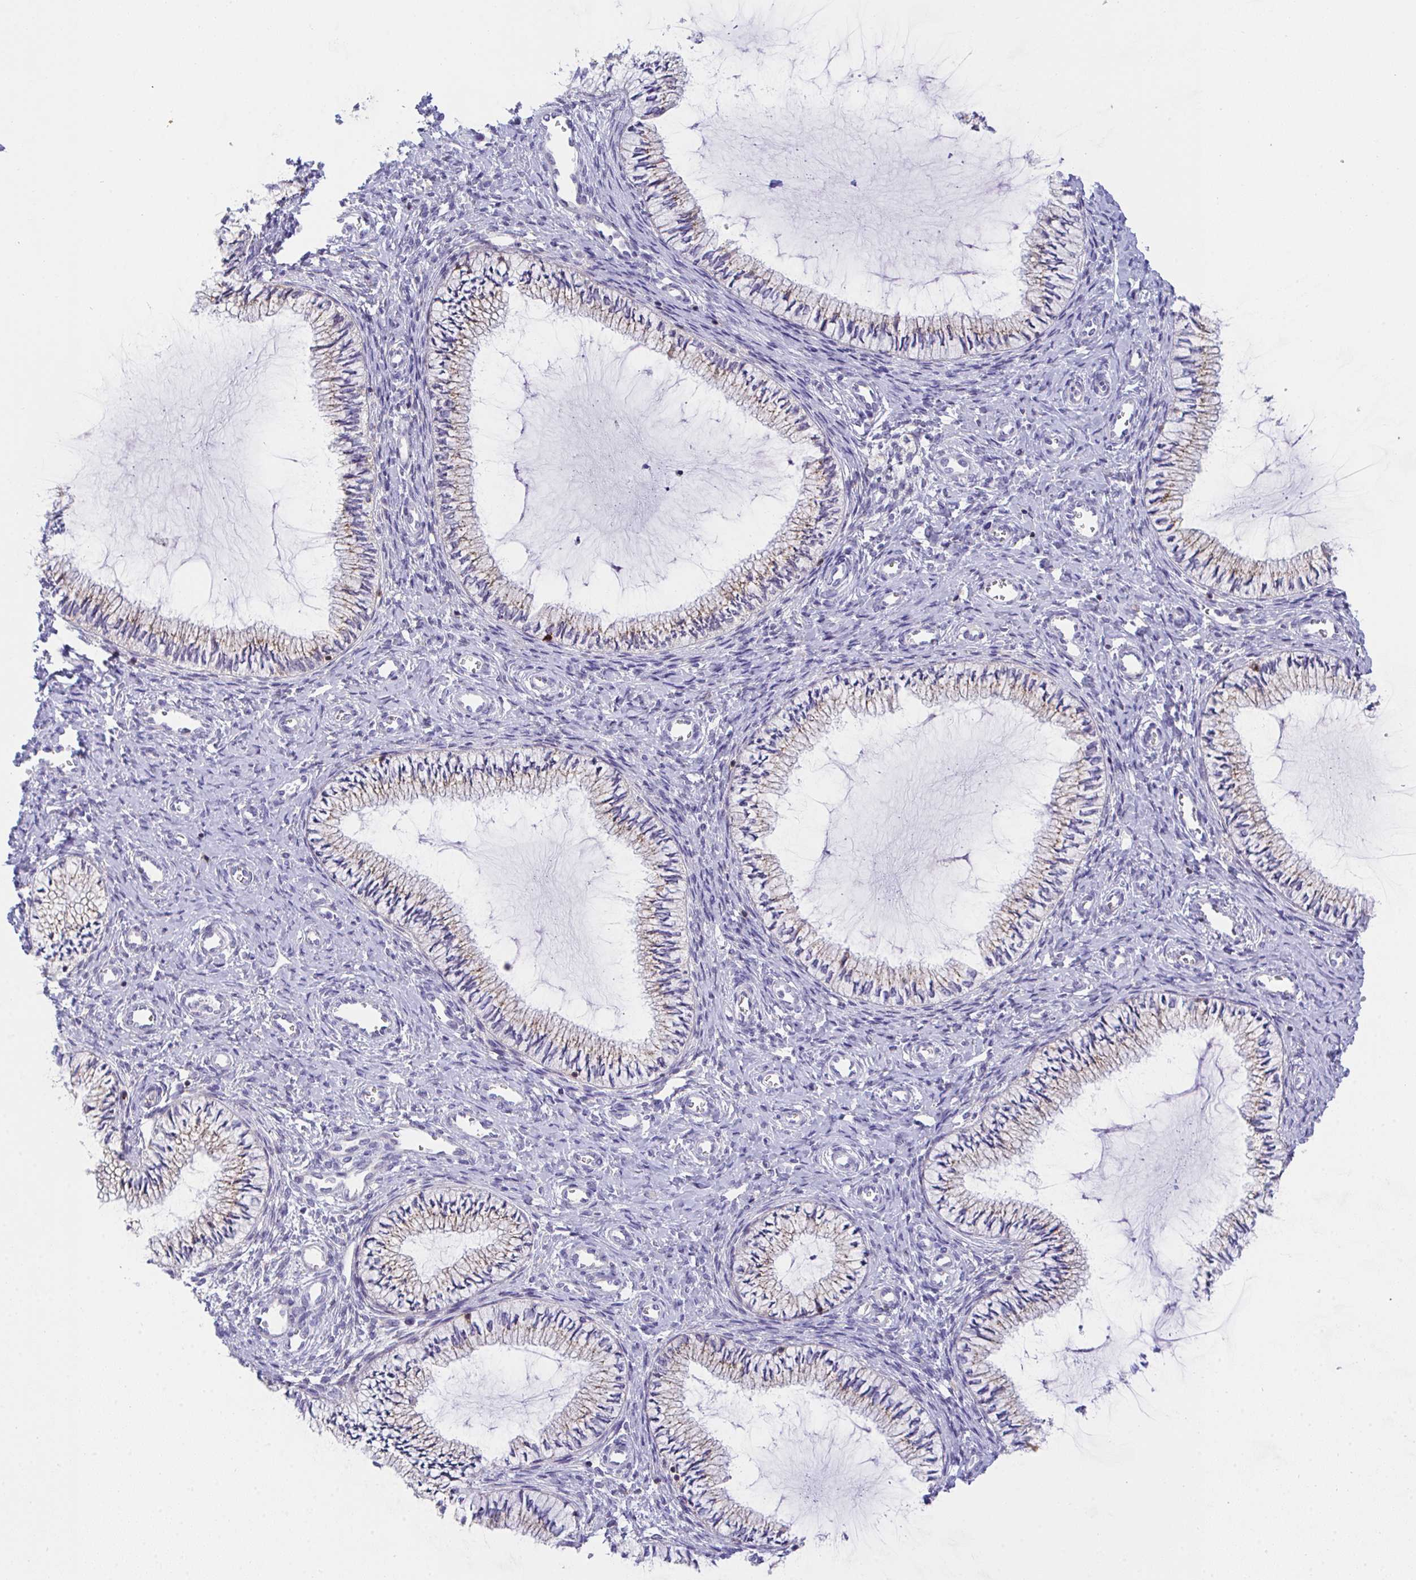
{"staining": {"intensity": "weak", "quantity": "25%-75%", "location": "cytoplasmic/membranous"}, "tissue": "cervix", "cell_type": "Glandular cells", "image_type": "normal", "snomed": [{"axis": "morphology", "description": "Normal tissue, NOS"}, {"axis": "topography", "description": "Cervix"}], "caption": "Cervix stained for a protein (brown) shows weak cytoplasmic/membranous positive positivity in about 25%-75% of glandular cells.", "gene": "MIA3", "patient": {"sex": "female", "age": 24}}